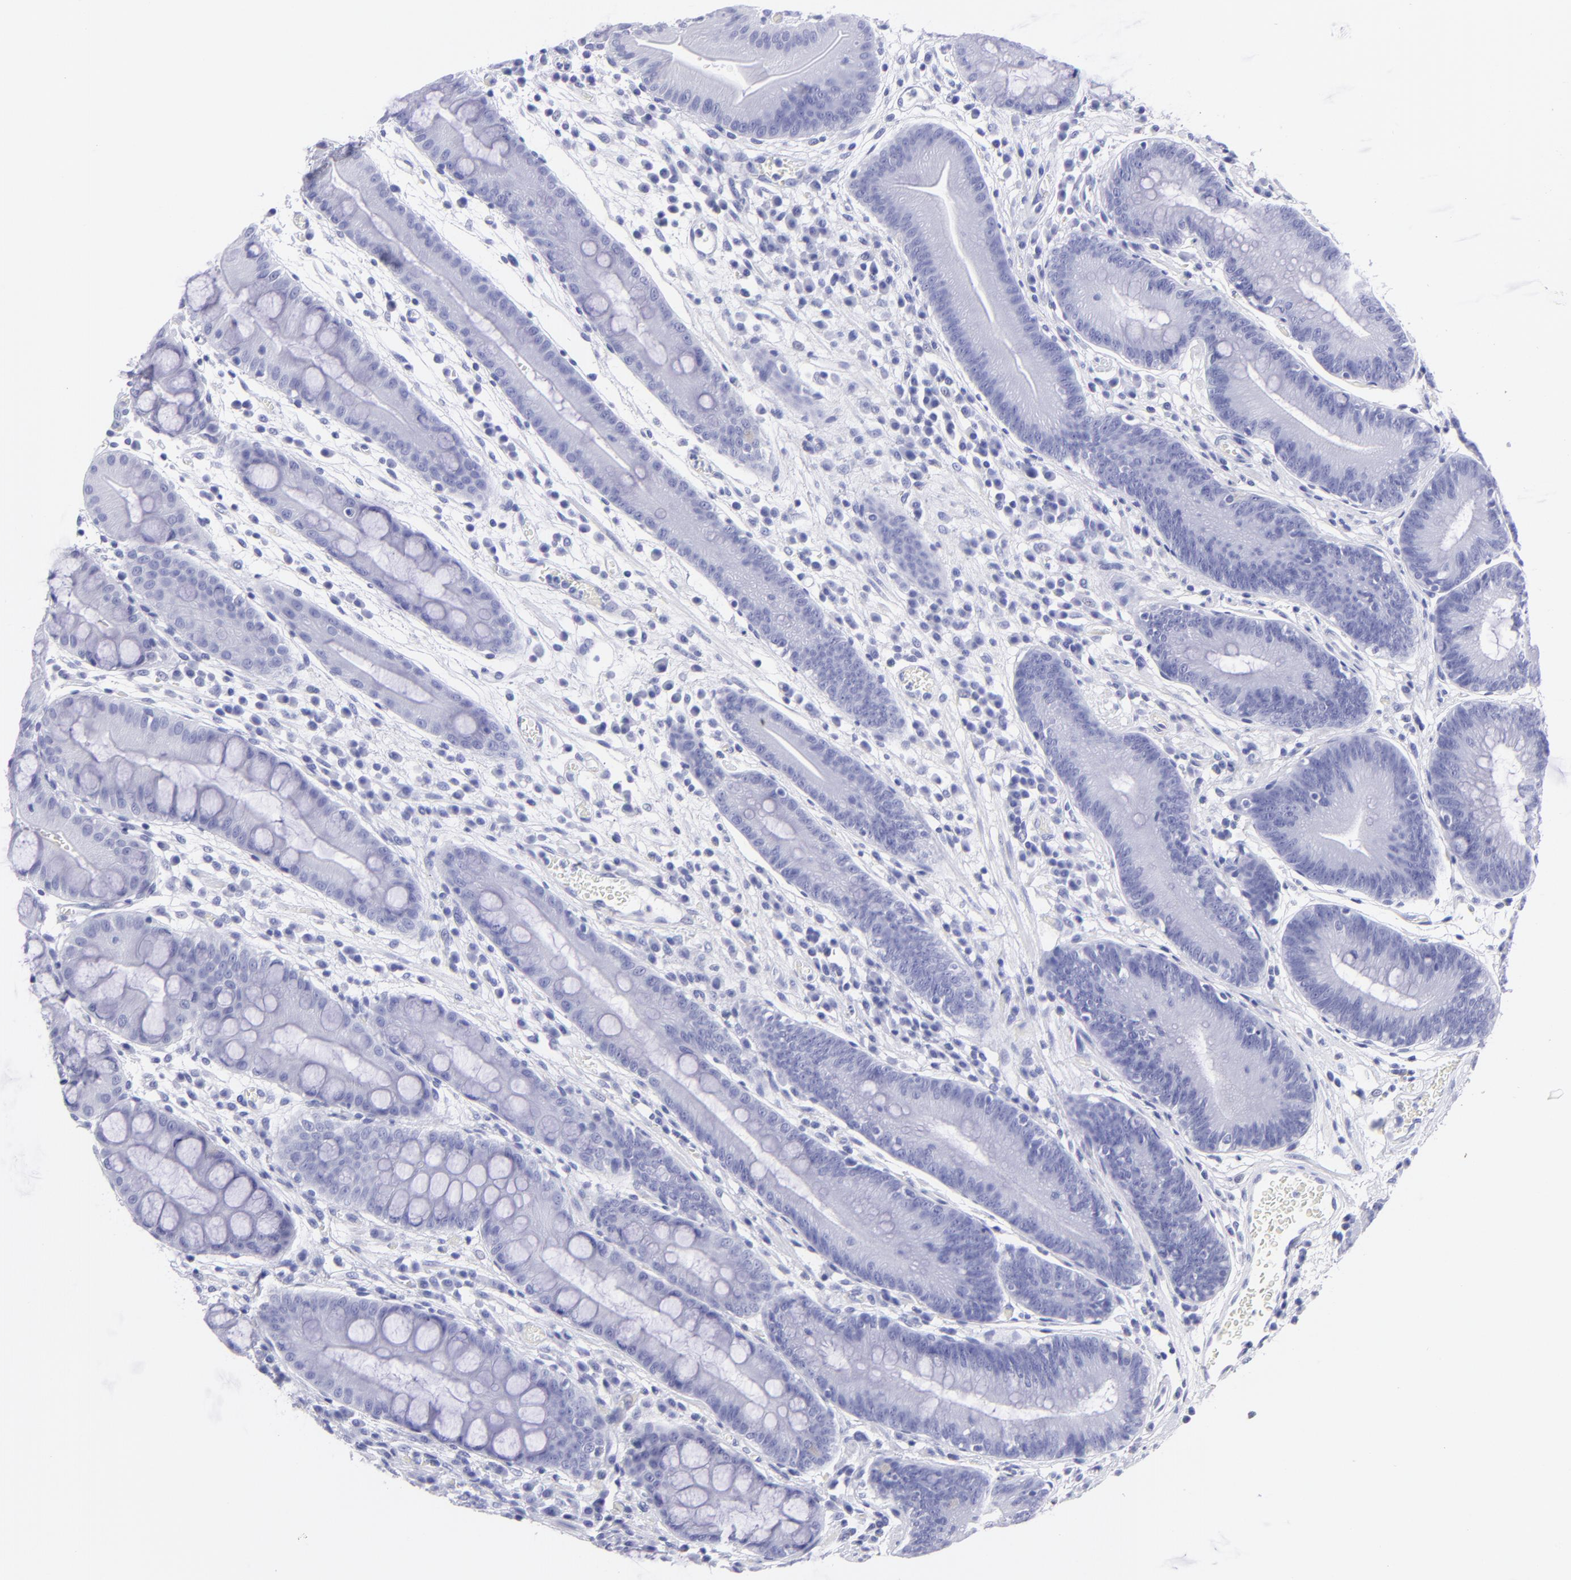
{"staining": {"intensity": "negative", "quantity": "none", "location": "none"}, "tissue": "stomach", "cell_type": "Glandular cells", "image_type": "normal", "snomed": [{"axis": "morphology", "description": "Normal tissue, NOS"}, {"axis": "morphology", "description": "Inflammation, NOS"}, {"axis": "topography", "description": "Stomach, lower"}], "caption": "The image reveals no staining of glandular cells in normal stomach. The staining is performed using DAB (3,3'-diaminobenzidine) brown chromogen with nuclei counter-stained in using hematoxylin.", "gene": "PIP", "patient": {"sex": "male", "age": 59}}